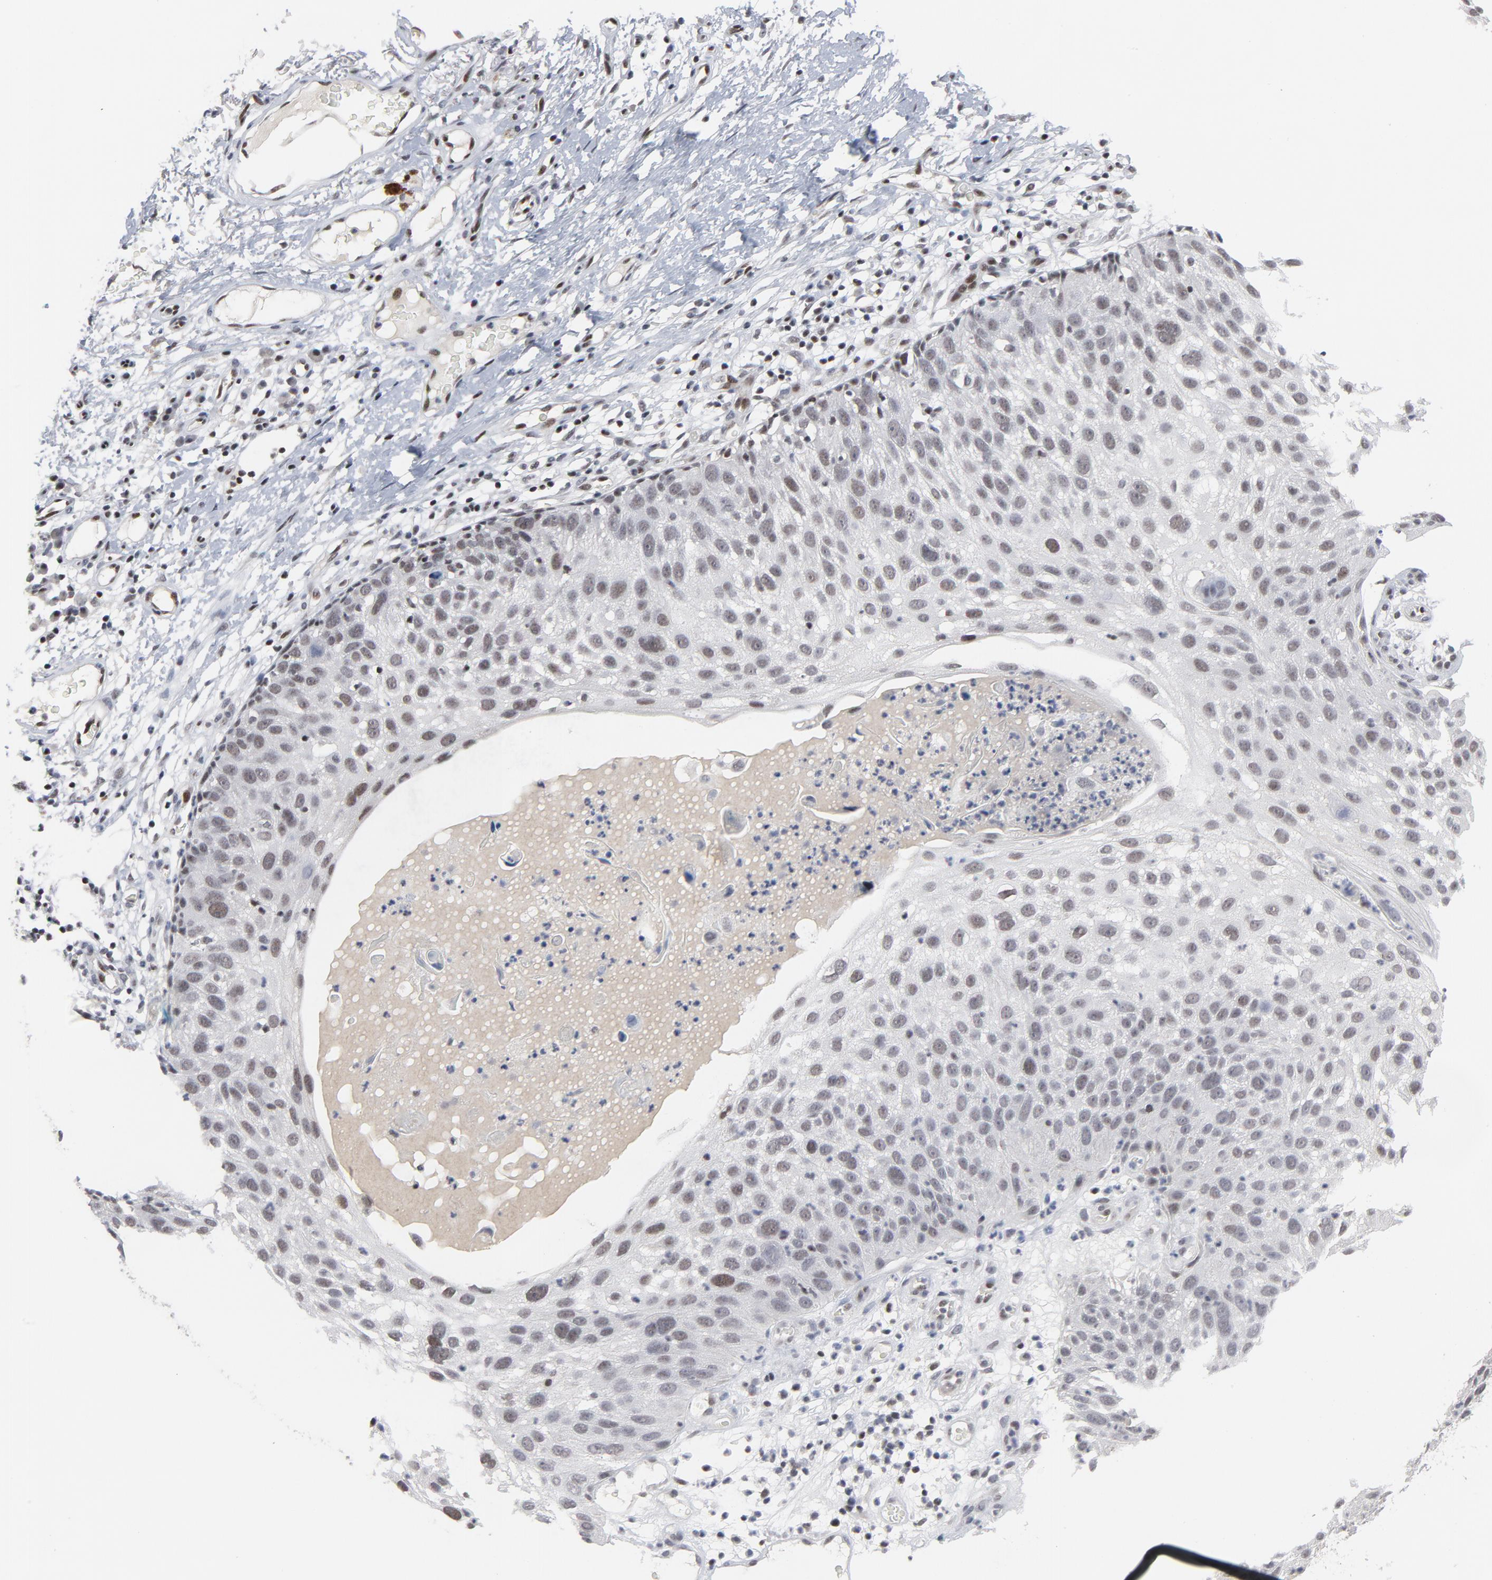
{"staining": {"intensity": "weak", "quantity": ">75%", "location": "nuclear"}, "tissue": "skin cancer", "cell_type": "Tumor cells", "image_type": "cancer", "snomed": [{"axis": "morphology", "description": "Squamous cell carcinoma, NOS"}, {"axis": "topography", "description": "Skin"}], "caption": "A high-resolution image shows immunohistochemistry staining of squamous cell carcinoma (skin), which exhibits weak nuclear expression in about >75% of tumor cells.", "gene": "GABPA", "patient": {"sex": "male", "age": 87}}